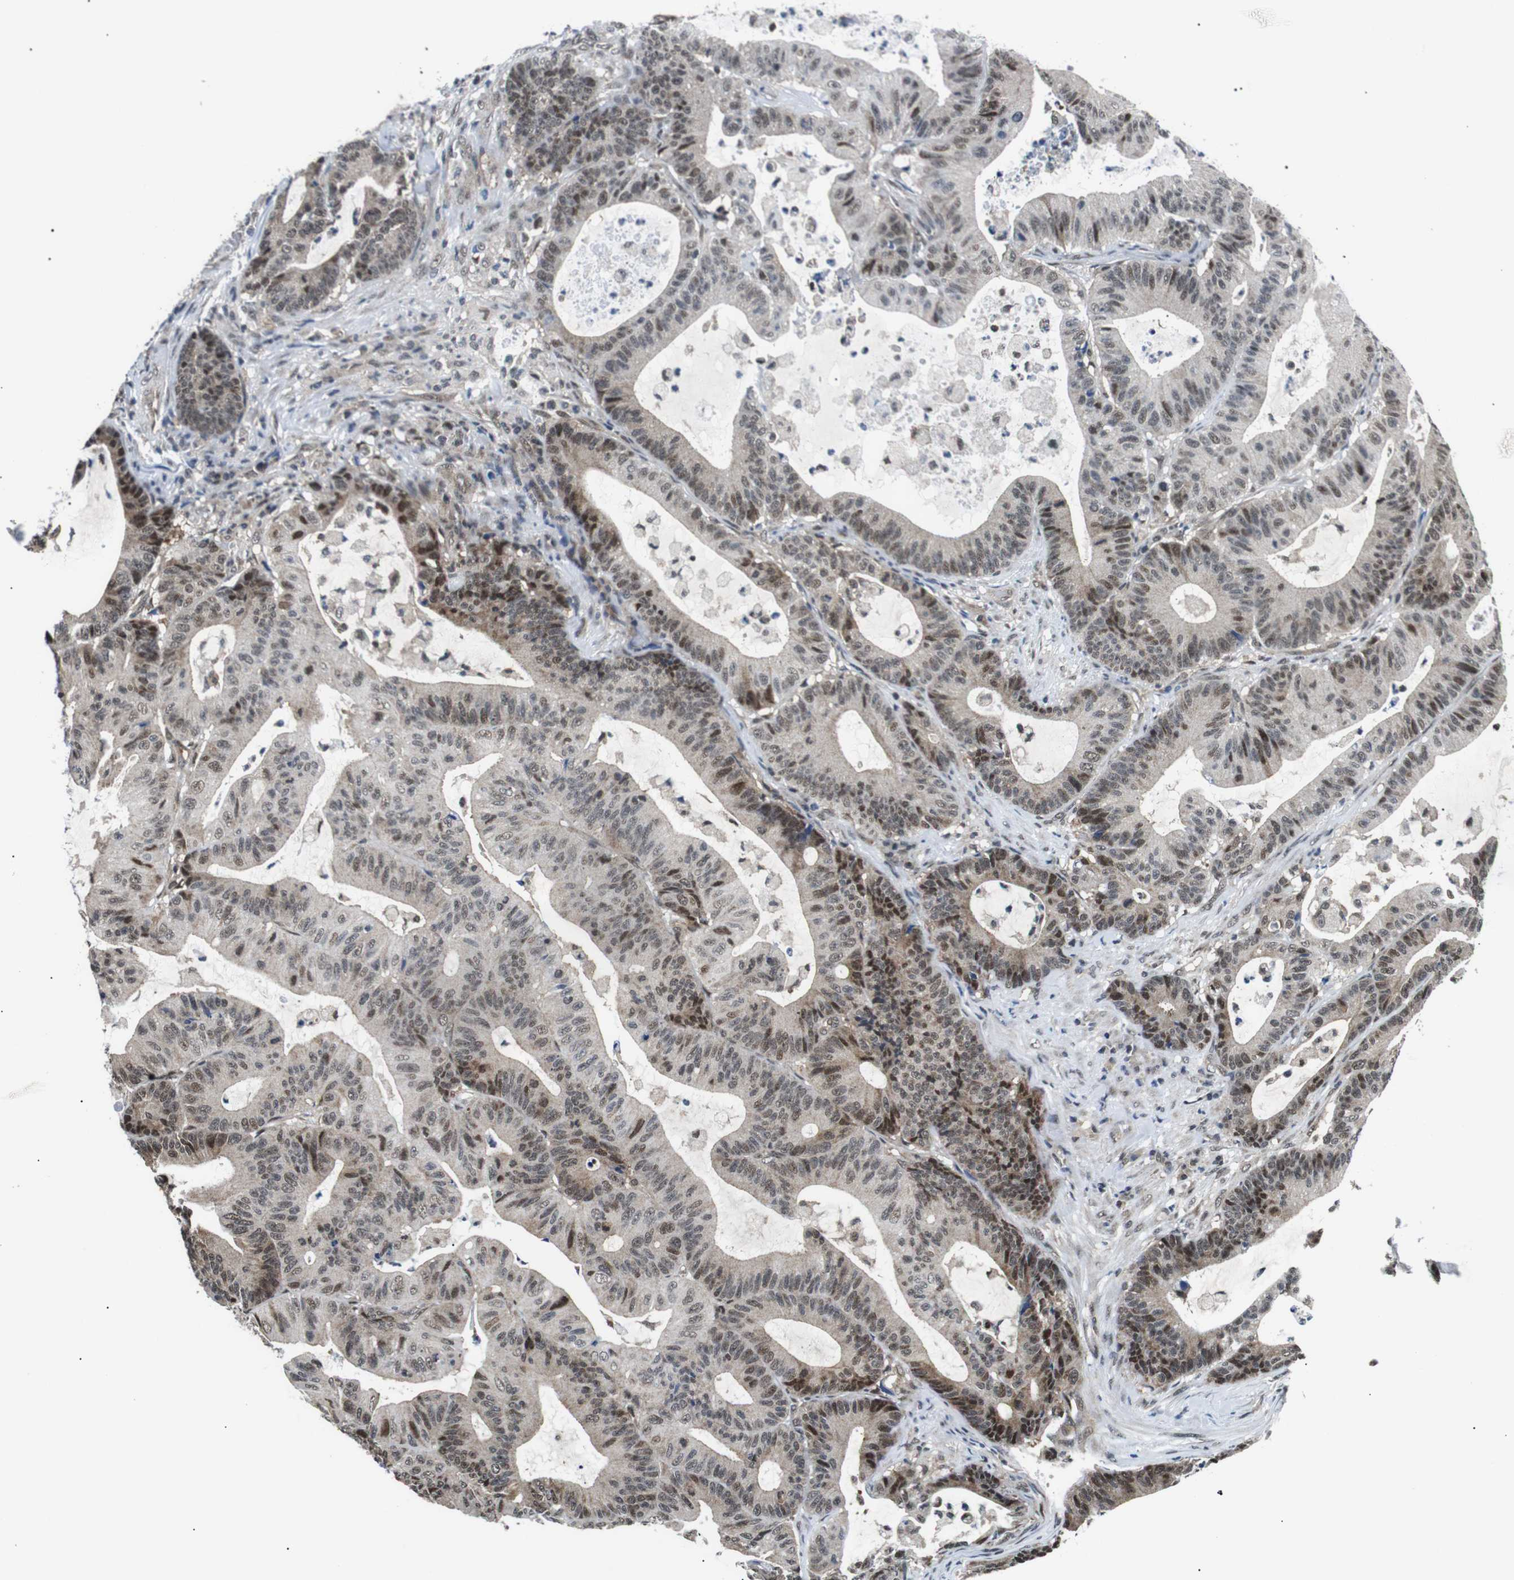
{"staining": {"intensity": "moderate", "quantity": "25%-75%", "location": "cytoplasmic/membranous,nuclear"}, "tissue": "colorectal cancer", "cell_type": "Tumor cells", "image_type": "cancer", "snomed": [{"axis": "morphology", "description": "Adenocarcinoma, NOS"}, {"axis": "topography", "description": "Colon"}], "caption": "Moderate cytoplasmic/membranous and nuclear positivity for a protein is identified in about 25%-75% of tumor cells of adenocarcinoma (colorectal) using IHC.", "gene": "SKP1", "patient": {"sex": "female", "age": 84}}